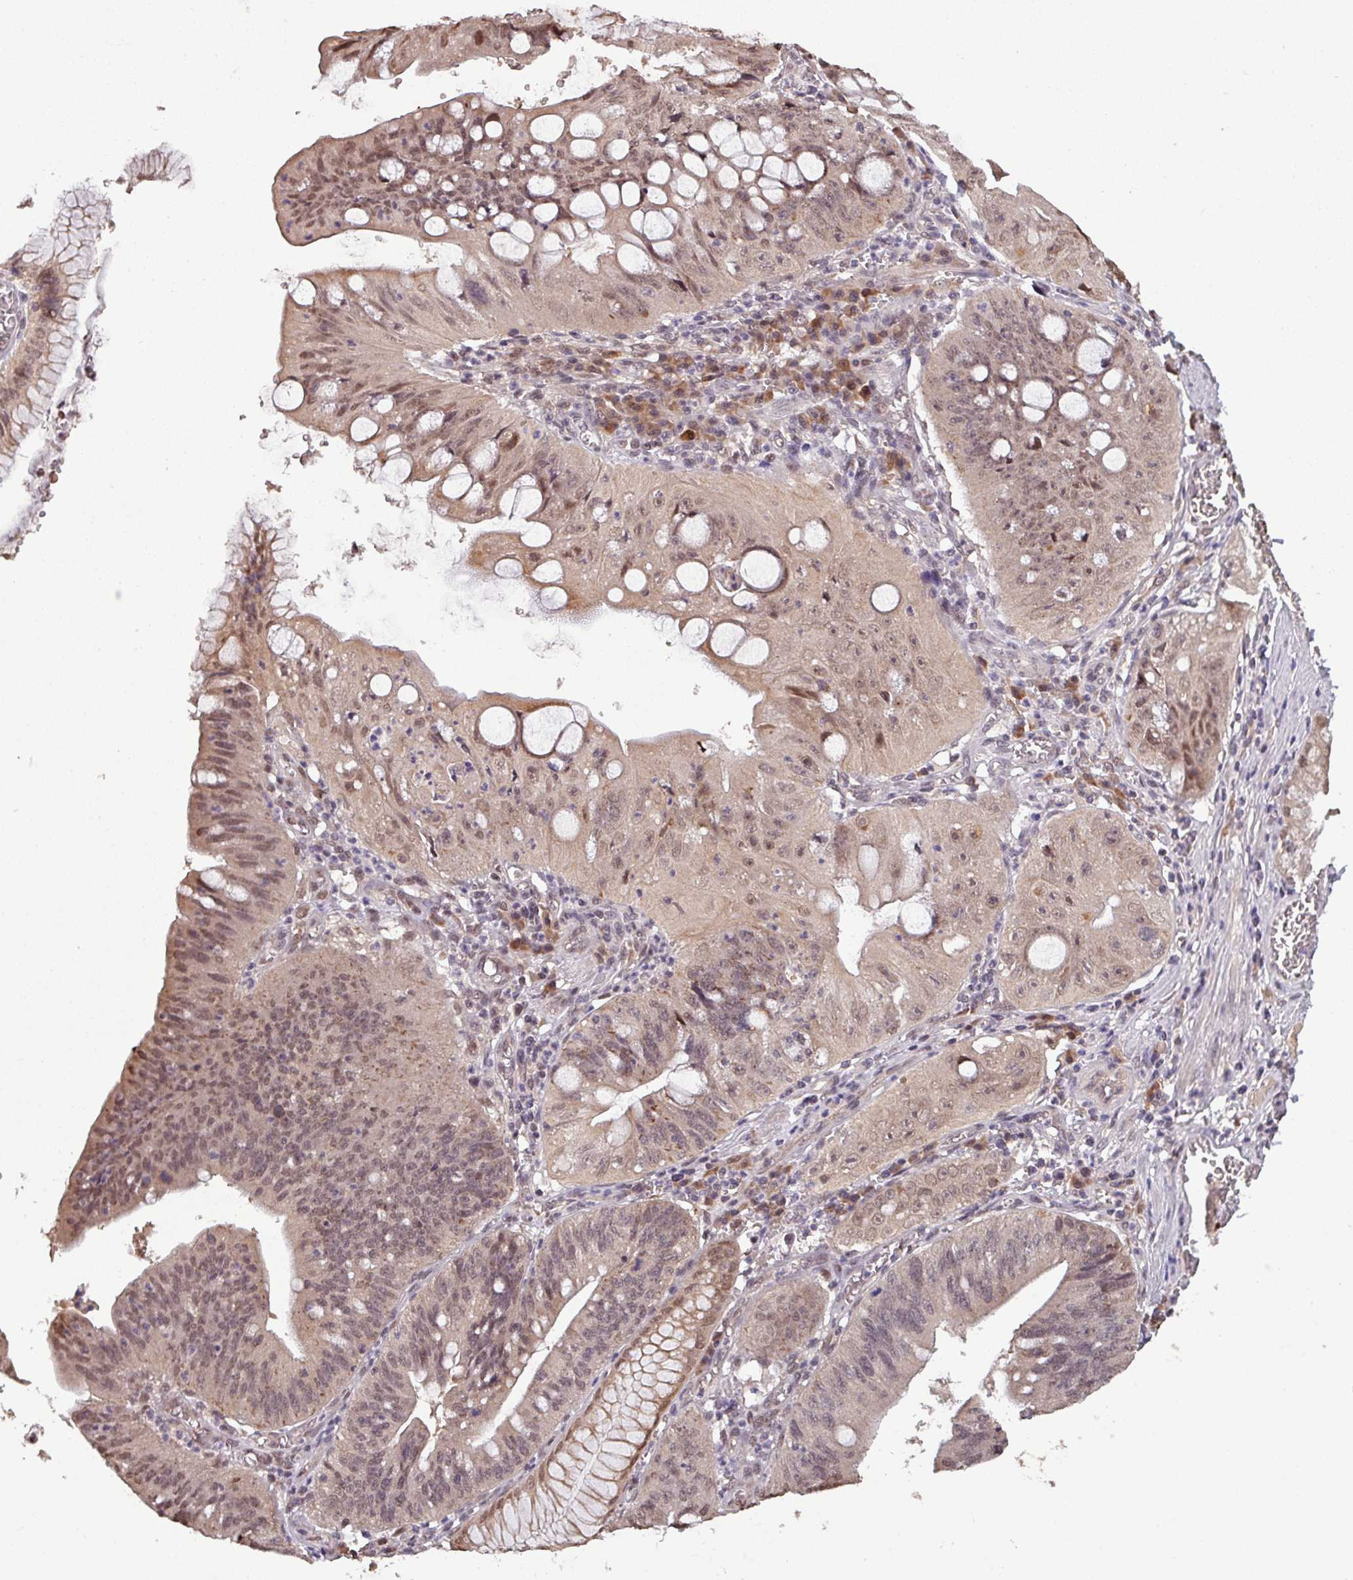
{"staining": {"intensity": "weak", "quantity": ">75%", "location": "cytoplasmic/membranous,nuclear"}, "tissue": "stomach cancer", "cell_type": "Tumor cells", "image_type": "cancer", "snomed": [{"axis": "morphology", "description": "Adenocarcinoma, NOS"}, {"axis": "topography", "description": "Stomach"}], "caption": "Immunohistochemistry (IHC) of human stomach adenocarcinoma reveals low levels of weak cytoplasmic/membranous and nuclear positivity in approximately >75% of tumor cells.", "gene": "NOB1", "patient": {"sex": "male", "age": 59}}